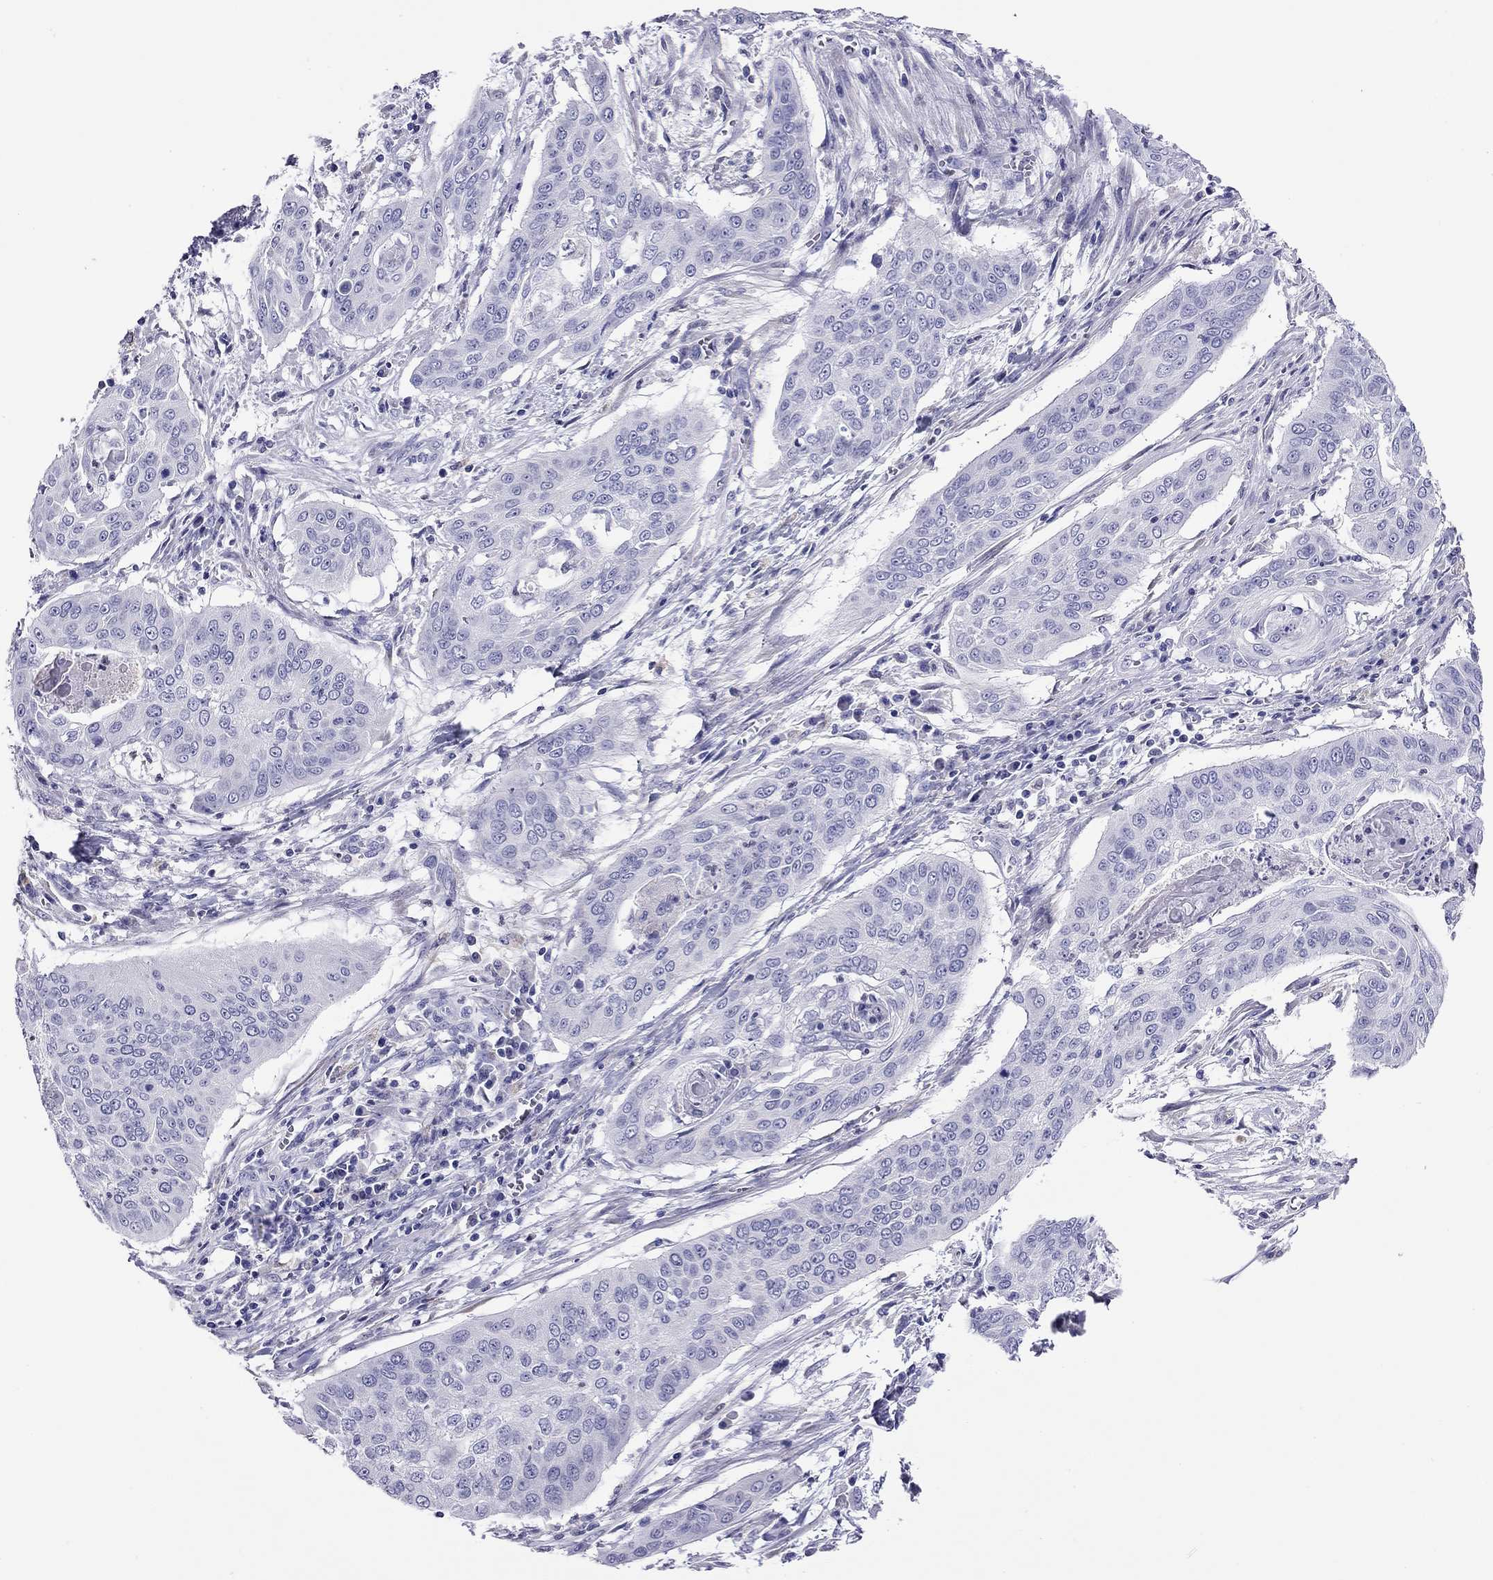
{"staining": {"intensity": "negative", "quantity": "none", "location": "none"}, "tissue": "cervical cancer", "cell_type": "Tumor cells", "image_type": "cancer", "snomed": [{"axis": "morphology", "description": "Squamous cell carcinoma, NOS"}, {"axis": "topography", "description": "Cervix"}], "caption": "Immunohistochemistry (IHC) of human squamous cell carcinoma (cervical) reveals no positivity in tumor cells. (Stains: DAB IHC with hematoxylin counter stain, Microscopy: brightfield microscopy at high magnification).", "gene": "SLC46A2", "patient": {"sex": "female", "age": 39}}